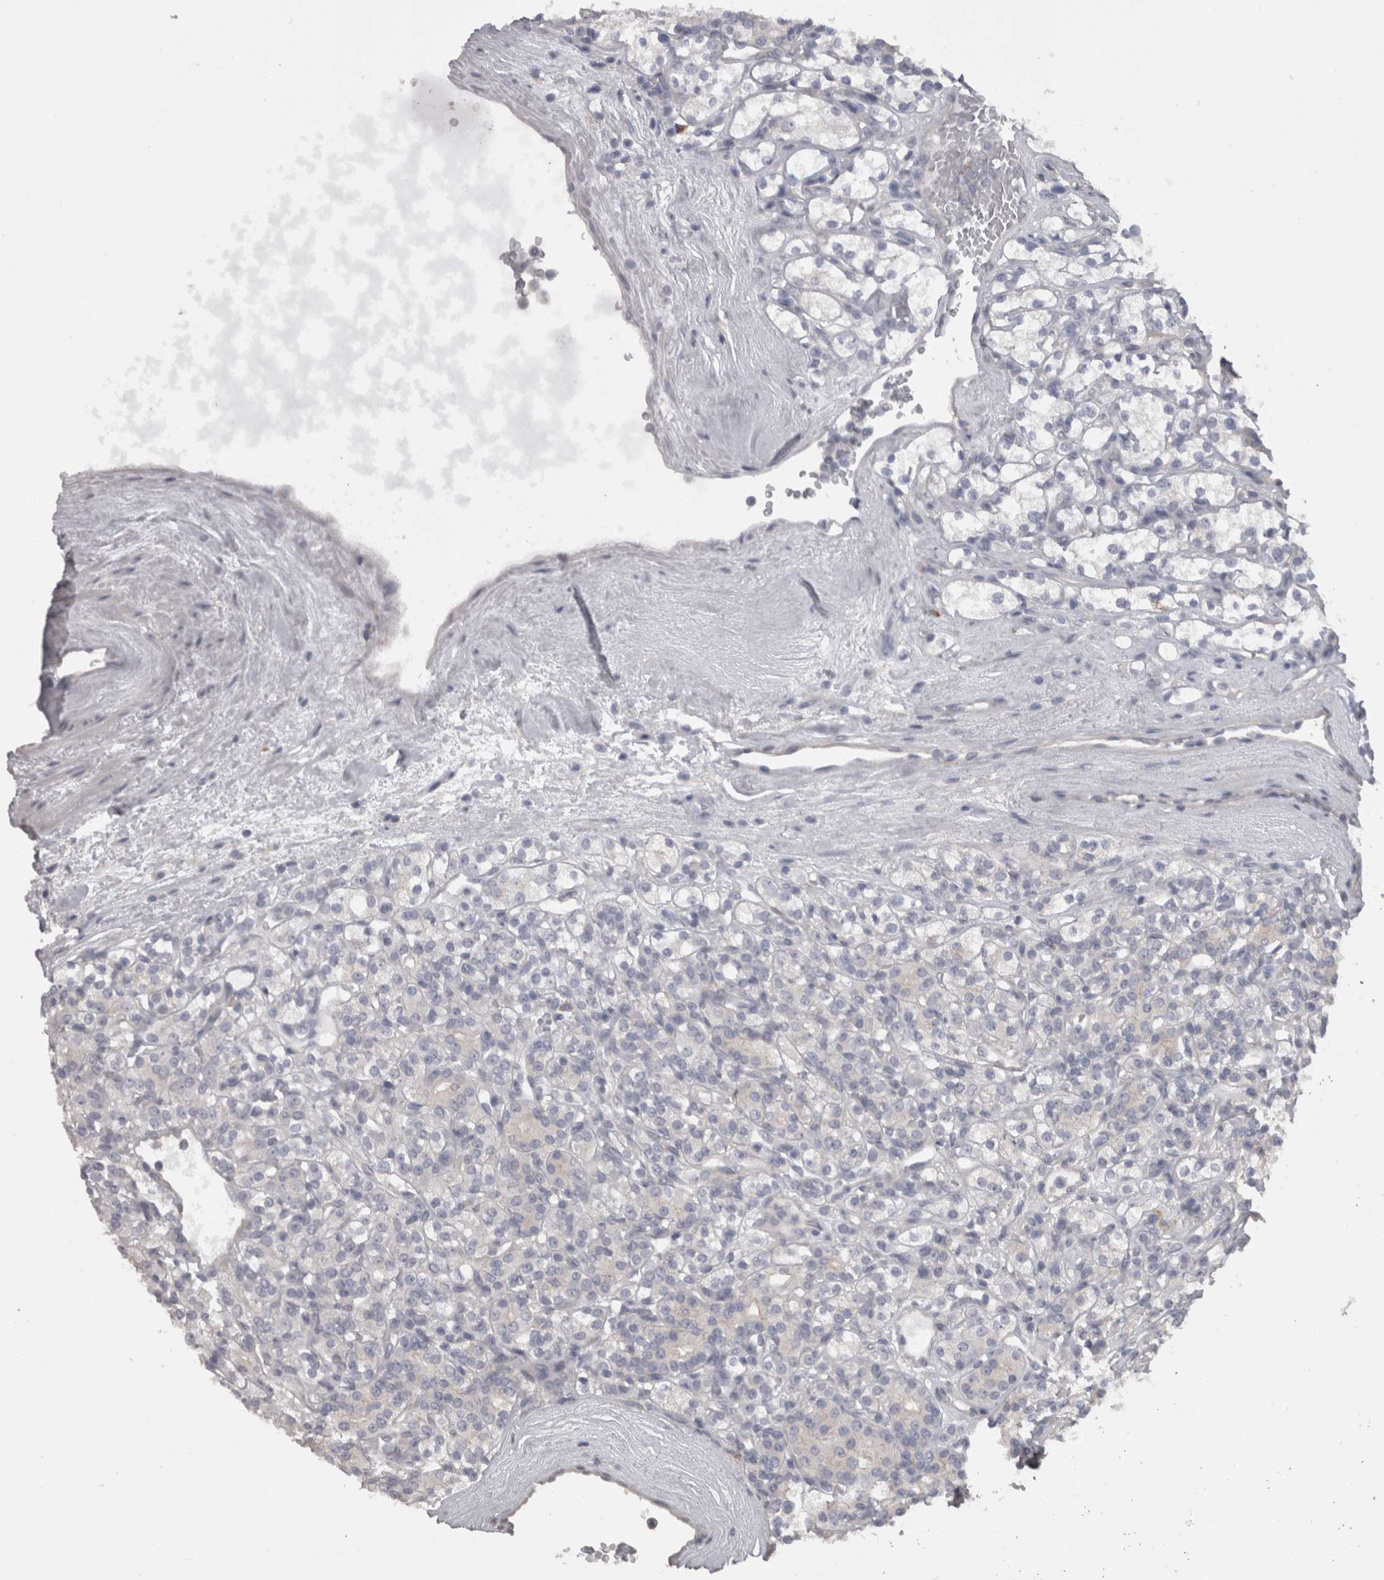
{"staining": {"intensity": "negative", "quantity": "none", "location": "none"}, "tissue": "renal cancer", "cell_type": "Tumor cells", "image_type": "cancer", "snomed": [{"axis": "morphology", "description": "Adenocarcinoma, NOS"}, {"axis": "topography", "description": "Kidney"}], "caption": "There is no significant expression in tumor cells of adenocarcinoma (renal).", "gene": "CAMK2D", "patient": {"sex": "male", "age": 77}}